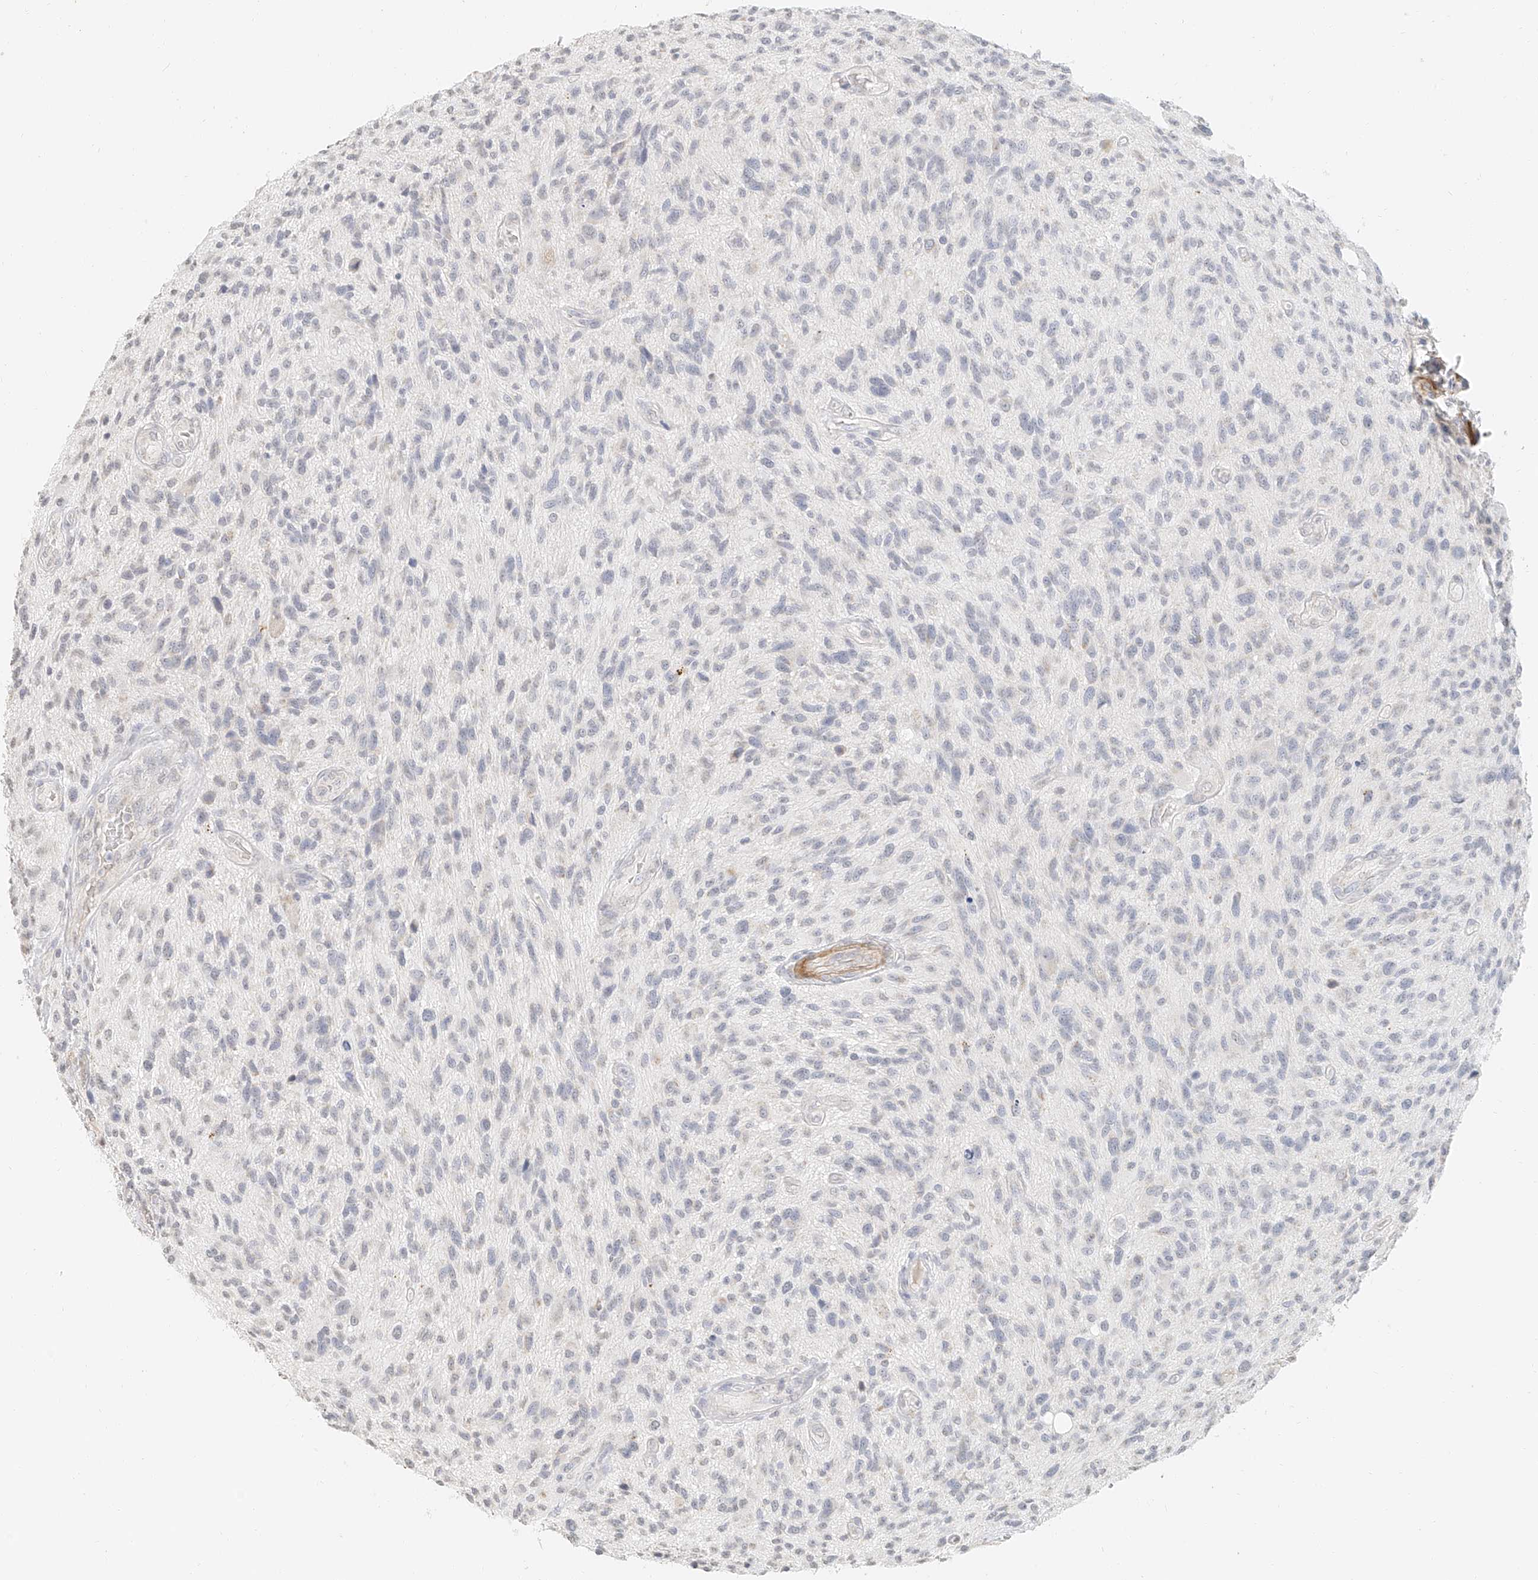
{"staining": {"intensity": "negative", "quantity": "none", "location": "none"}, "tissue": "glioma", "cell_type": "Tumor cells", "image_type": "cancer", "snomed": [{"axis": "morphology", "description": "Glioma, malignant, High grade"}, {"axis": "topography", "description": "Brain"}], "caption": "High power microscopy micrograph of an IHC histopathology image of glioma, revealing no significant expression in tumor cells.", "gene": "CXorf58", "patient": {"sex": "male", "age": 47}}